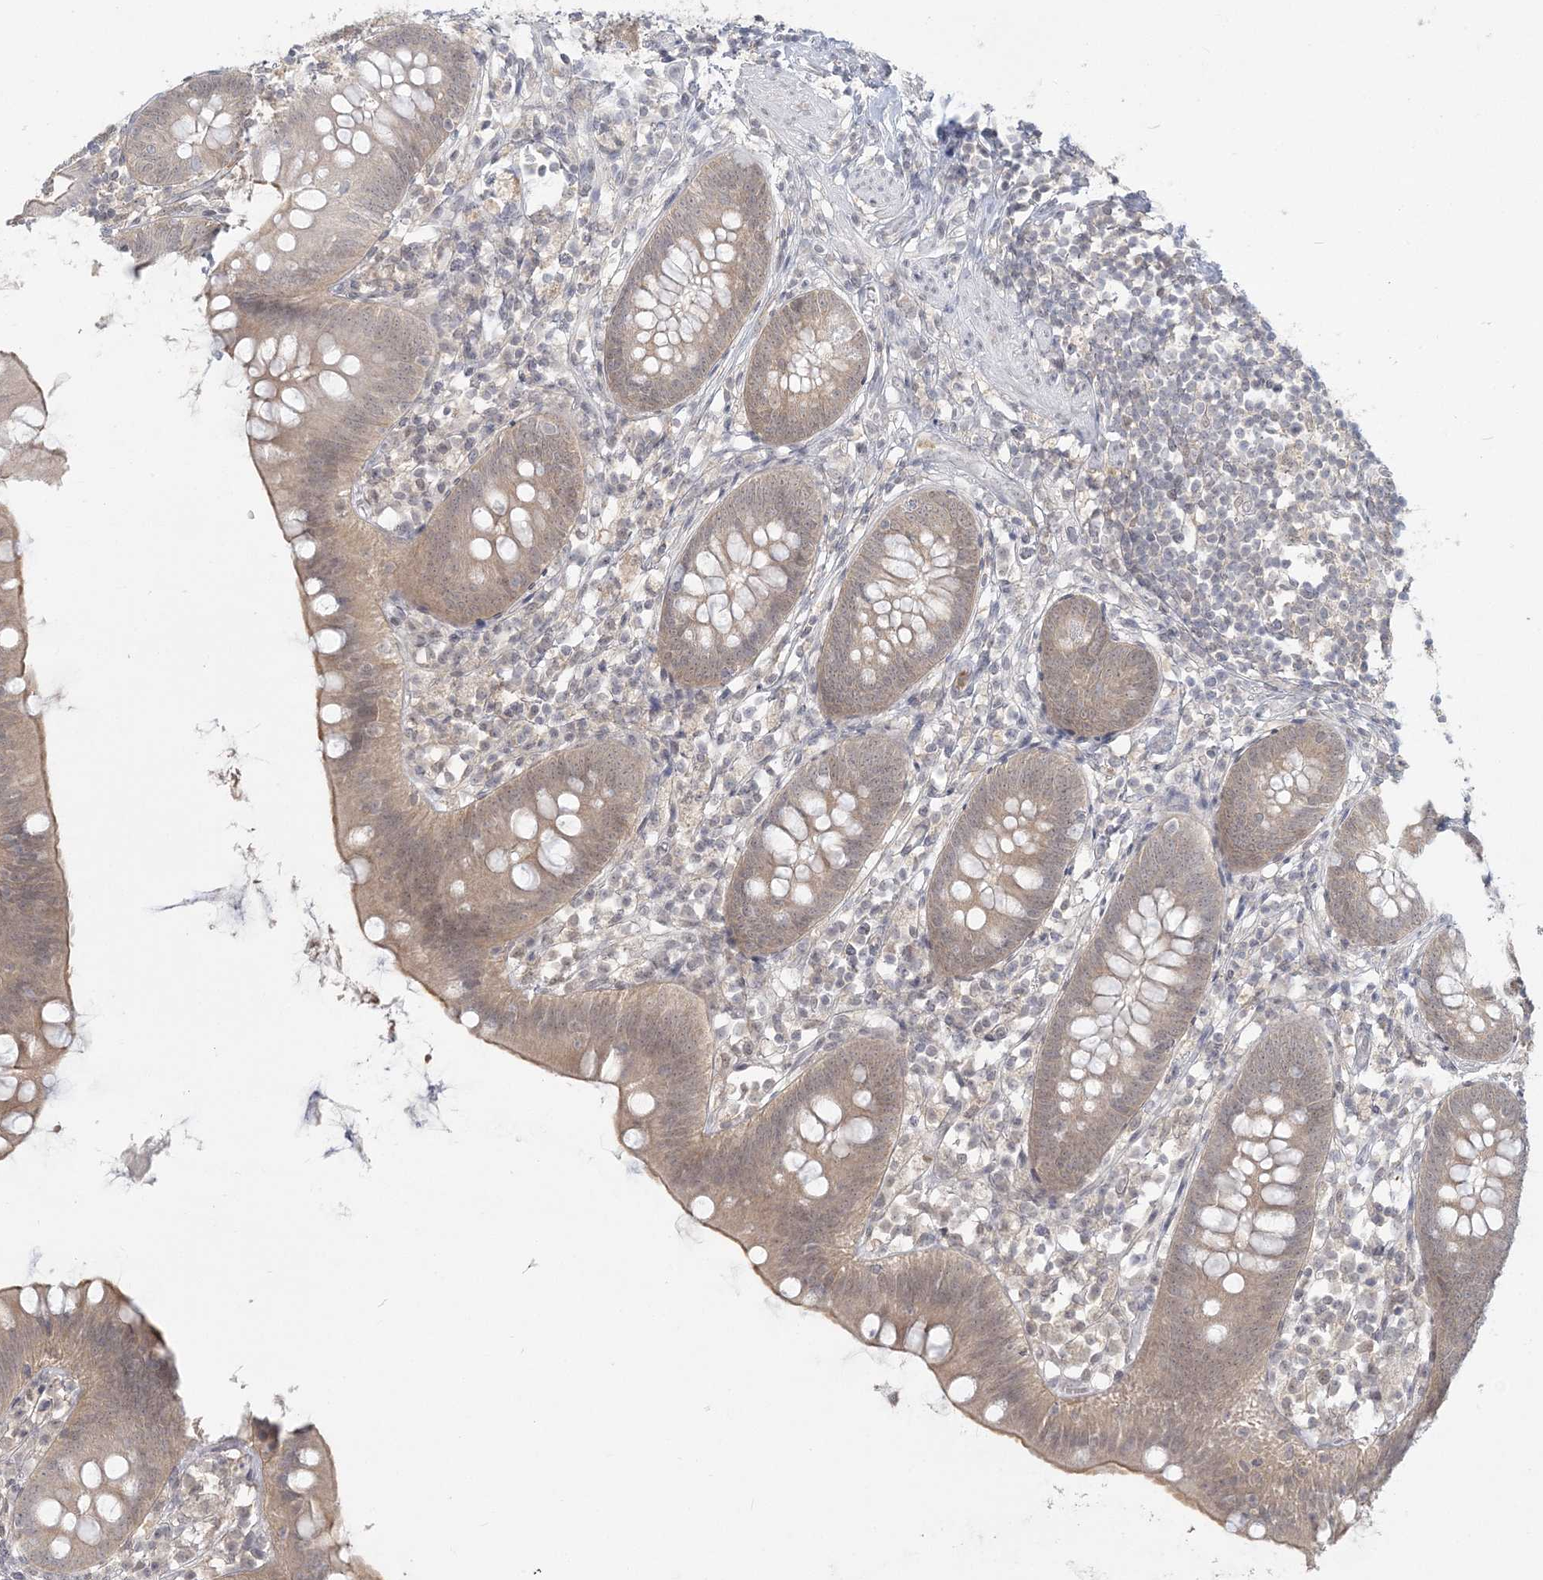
{"staining": {"intensity": "weak", "quantity": "25%-75%", "location": "cytoplasmic/membranous,nuclear"}, "tissue": "appendix", "cell_type": "Glandular cells", "image_type": "normal", "snomed": [{"axis": "morphology", "description": "Normal tissue, NOS"}, {"axis": "topography", "description": "Appendix"}], "caption": "This photomicrograph reveals IHC staining of normal human appendix, with low weak cytoplasmic/membranous,nuclear staining in about 25%-75% of glandular cells.", "gene": "ANKS1A", "patient": {"sex": "female", "age": 62}}